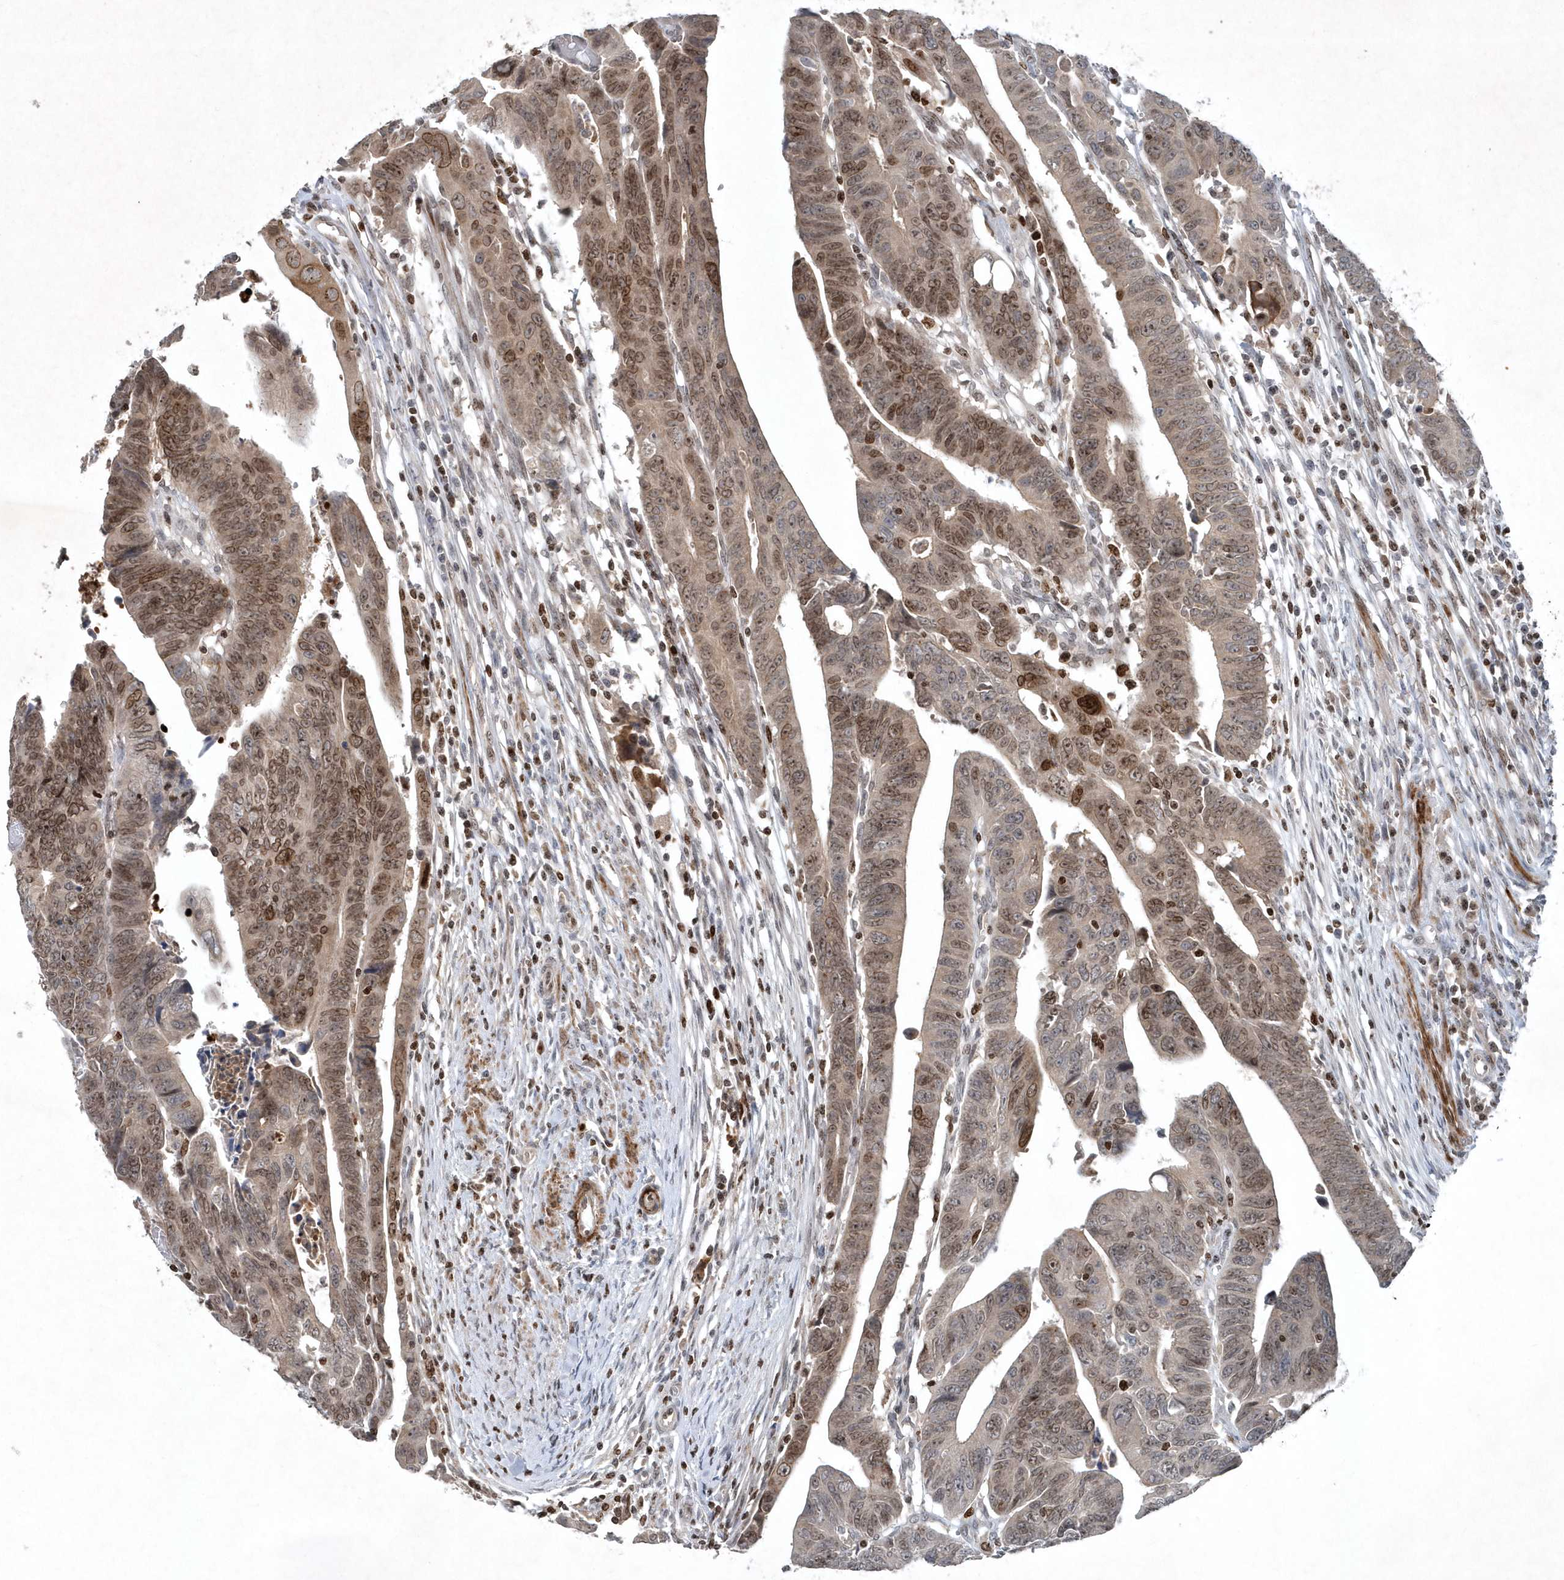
{"staining": {"intensity": "moderate", "quantity": ">75%", "location": "nuclear"}, "tissue": "colorectal cancer", "cell_type": "Tumor cells", "image_type": "cancer", "snomed": [{"axis": "morphology", "description": "Adenocarcinoma, NOS"}, {"axis": "topography", "description": "Rectum"}], "caption": "Colorectal cancer stained with DAB IHC shows medium levels of moderate nuclear positivity in approximately >75% of tumor cells.", "gene": "QTRT2", "patient": {"sex": "female", "age": 65}}